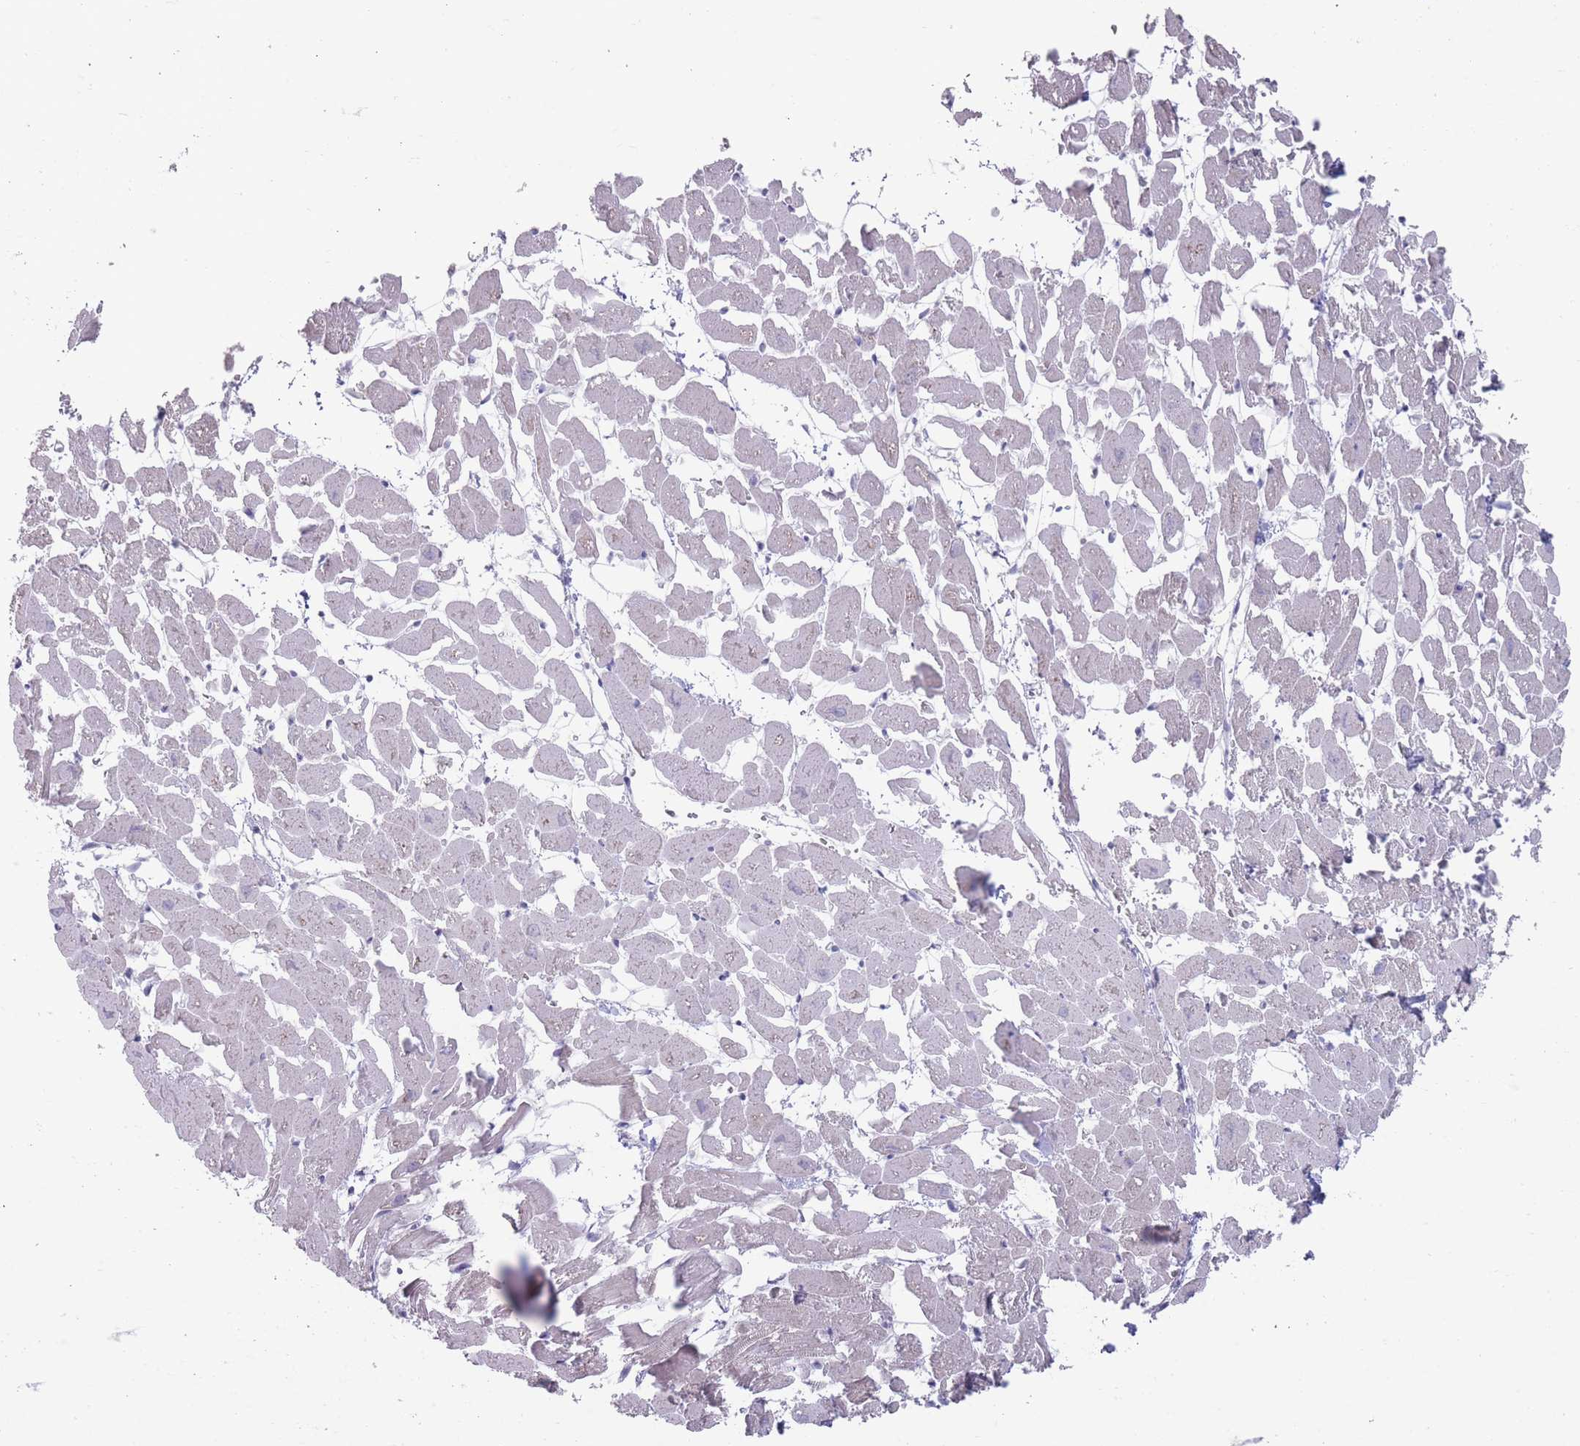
{"staining": {"intensity": "negative", "quantity": "none", "location": "none"}, "tissue": "heart muscle", "cell_type": "Cardiomyocytes", "image_type": "normal", "snomed": [{"axis": "morphology", "description": "Normal tissue, NOS"}, {"axis": "topography", "description": "Heart"}], "caption": "A high-resolution histopathology image shows immunohistochemistry staining of unremarkable heart muscle, which reveals no significant staining in cardiomyocytes. The staining was performed using DAB to visualize the protein expression in brown, while the nuclei were stained in blue with hematoxylin (Magnification: 20x).", "gene": "PAIP2B", "patient": {"sex": "female", "age": 64}}